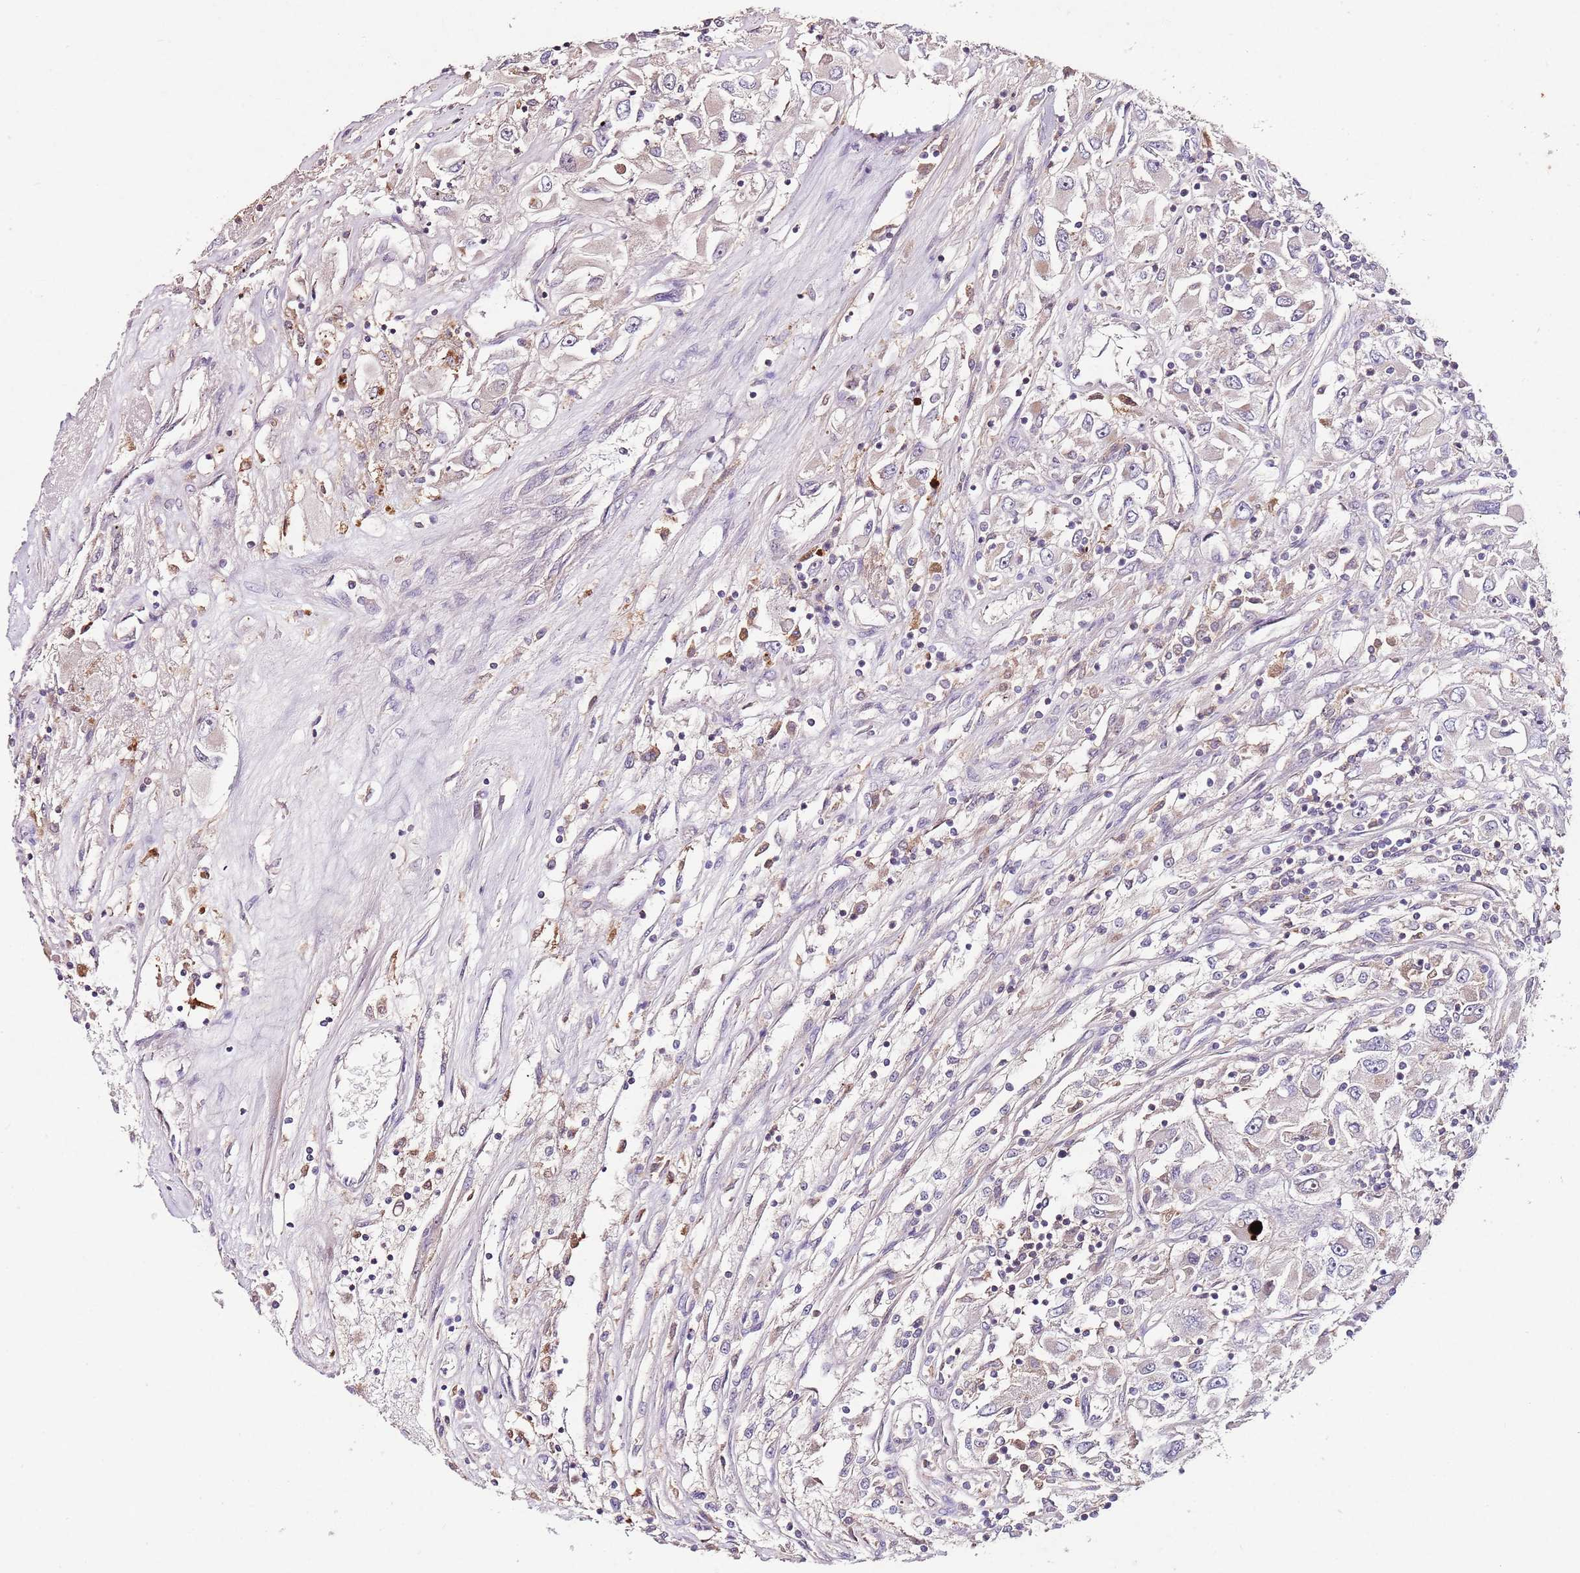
{"staining": {"intensity": "negative", "quantity": "none", "location": "none"}, "tissue": "renal cancer", "cell_type": "Tumor cells", "image_type": "cancer", "snomed": [{"axis": "morphology", "description": "Adenocarcinoma, NOS"}, {"axis": "topography", "description": "Kidney"}], "caption": "Immunohistochemistry of renal cancer (adenocarcinoma) reveals no positivity in tumor cells.", "gene": "NRDE2", "patient": {"sex": "female", "age": 52}}